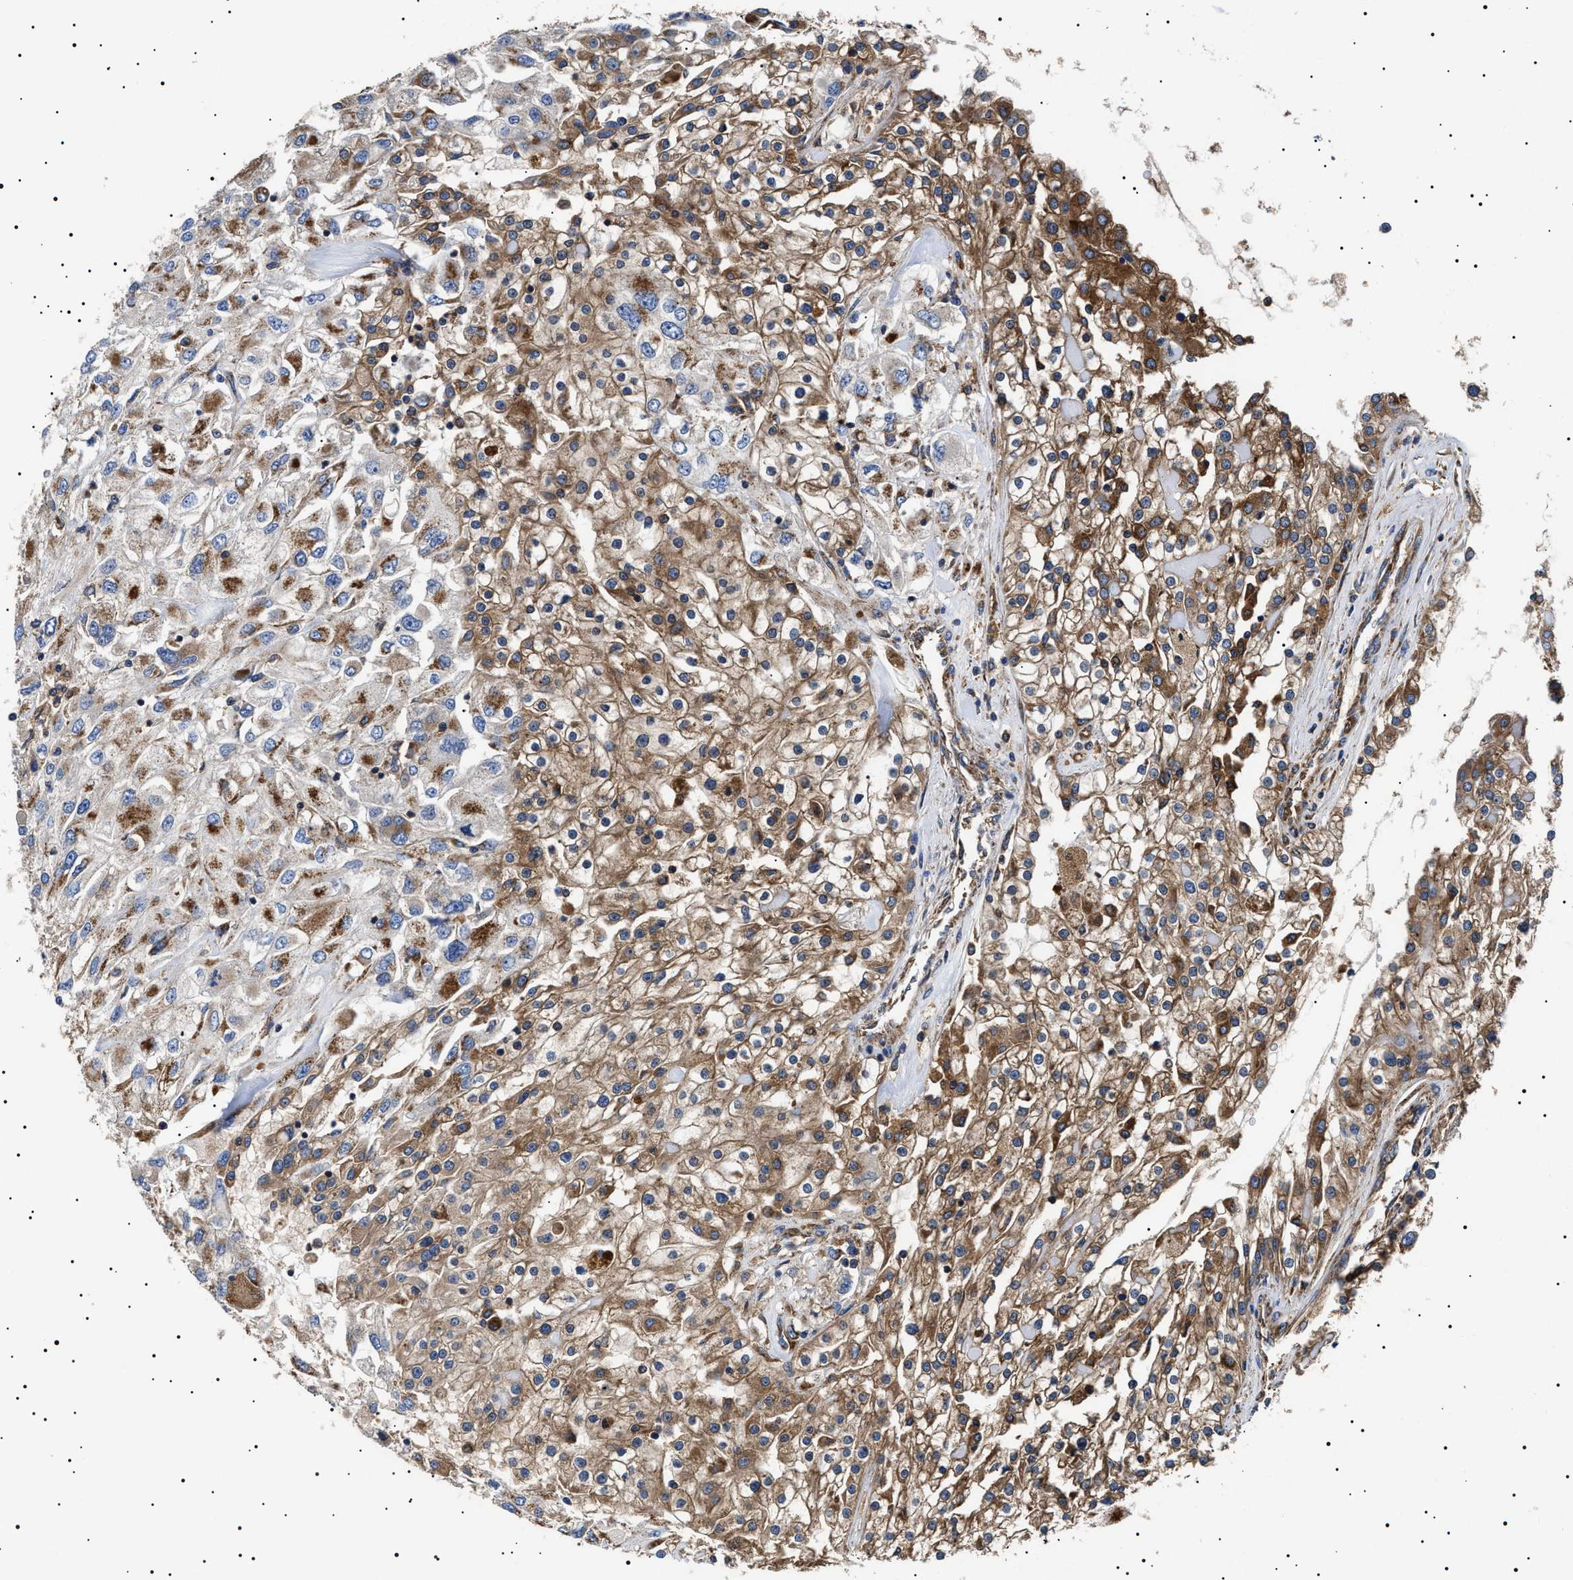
{"staining": {"intensity": "strong", "quantity": ">75%", "location": "cytoplasmic/membranous"}, "tissue": "renal cancer", "cell_type": "Tumor cells", "image_type": "cancer", "snomed": [{"axis": "morphology", "description": "Adenocarcinoma, NOS"}, {"axis": "topography", "description": "Kidney"}], "caption": "Renal adenocarcinoma stained with immunohistochemistry (IHC) reveals strong cytoplasmic/membranous expression in approximately >75% of tumor cells. The staining was performed using DAB to visualize the protein expression in brown, while the nuclei were stained in blue with hematoxylin (Magnification: 20x).", "gene": "TPP2", "patient": {"sex": "female", "age": 52}}